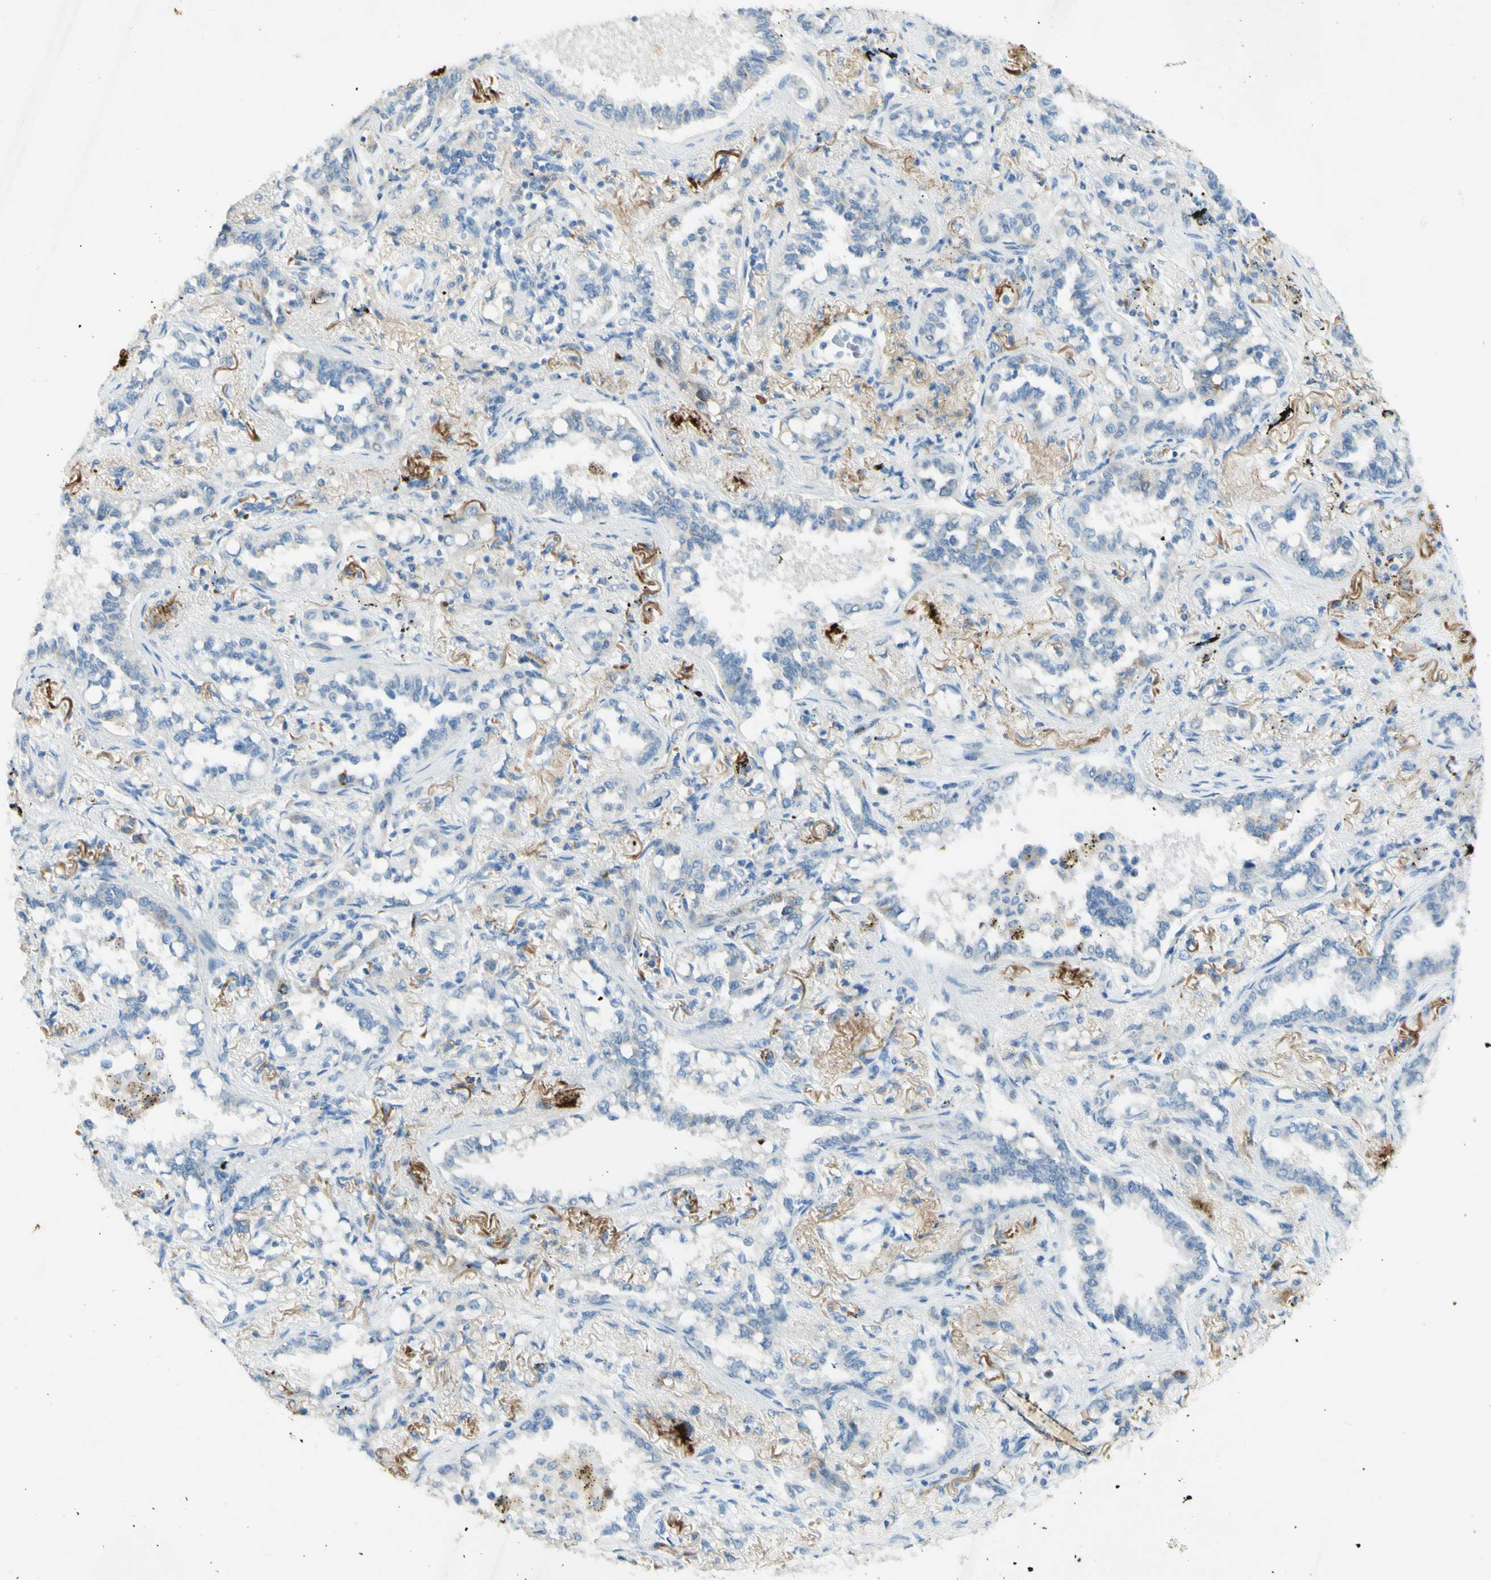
{"staining": {"intensity": "negative", "quantity": "none", "location": "none"}, "tissue": "lung cancer", "cell_type": "Tumor cells", "image_type": "cancer", "snomed": [{"axis": "morphology", "description": "Normal tissue, NOS"}, {"axis": "morphology", "description": "Adenocarcinoma, NOS"}, {"axis": "topography", "description": "Lung"}], "caption": "High power microscopy histopathology image of an IHC histopathology image of lung cancer (adenocarcinoma), revealing no significant positivity in tumor cells.", "gene": "GDF15", "patient": {"sex": "male", "age": 59}}